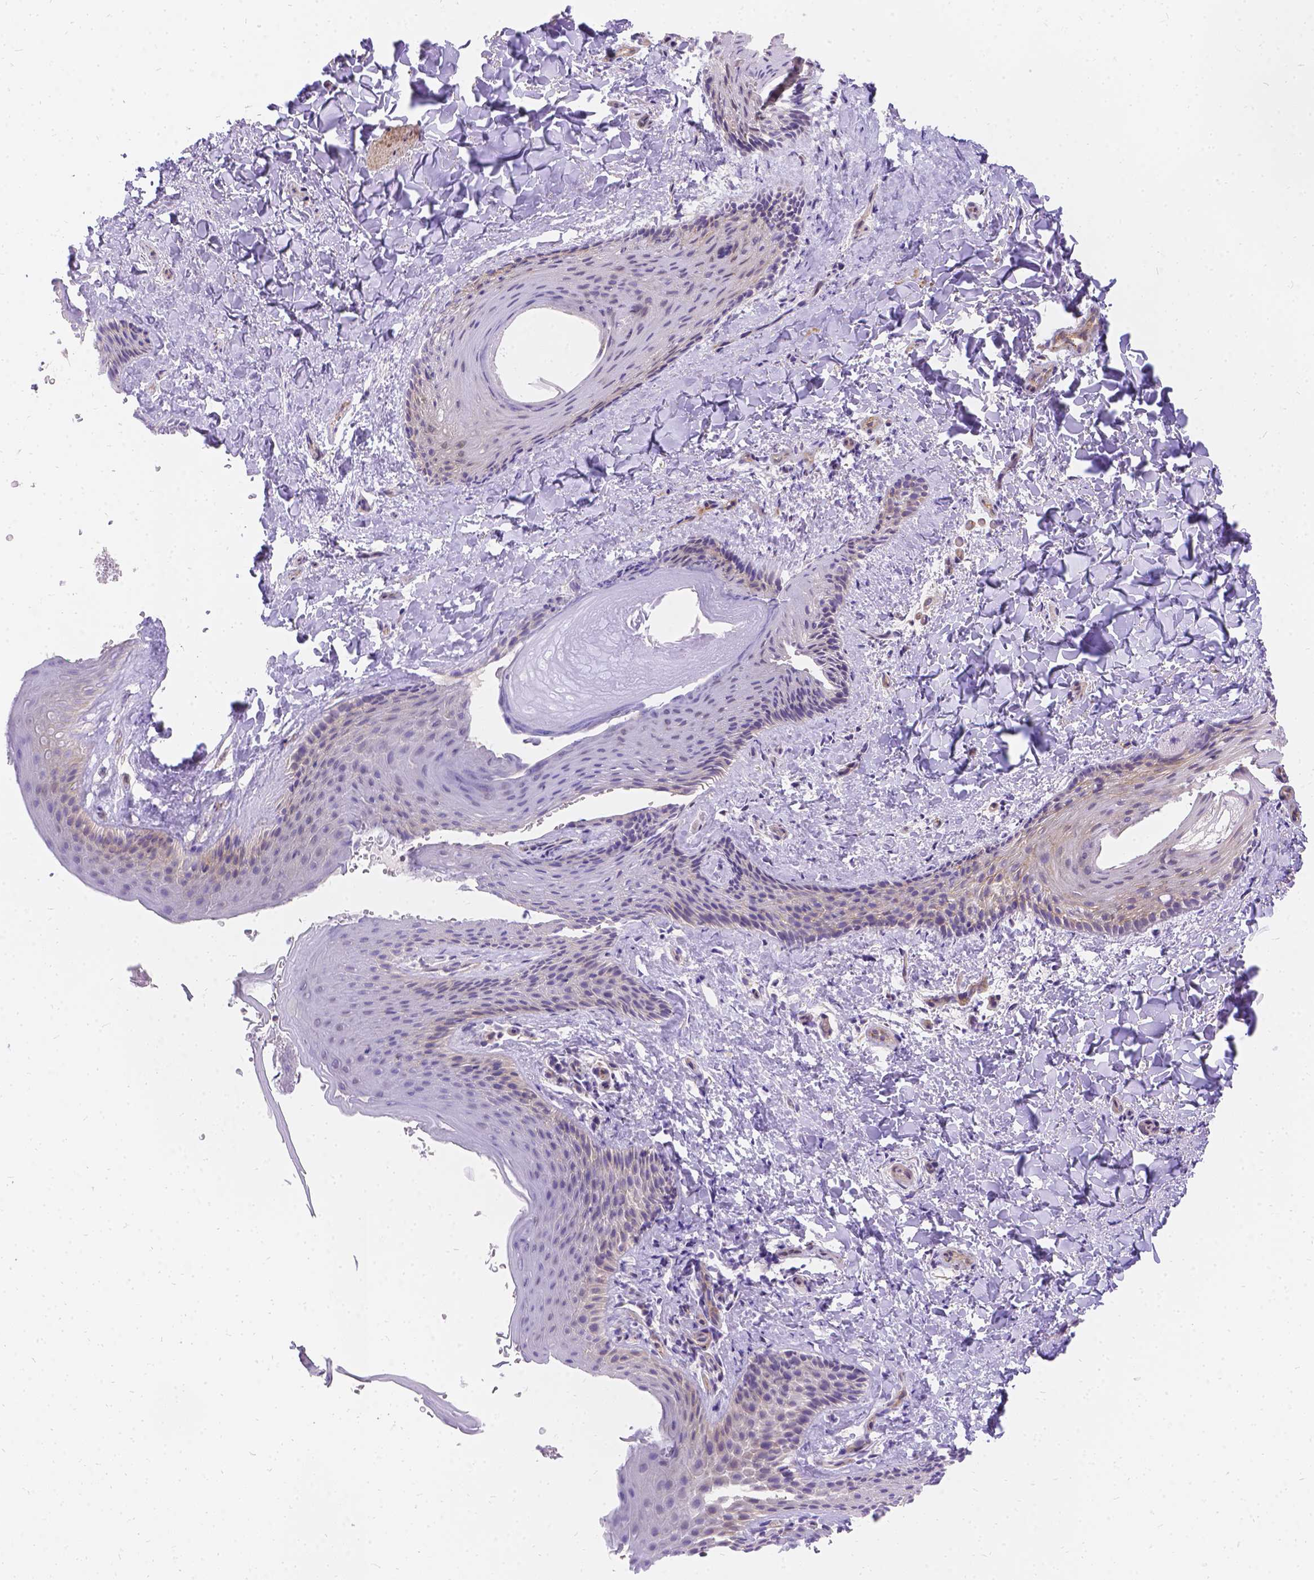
{"staining": {"intensity": "negative", "quantity": "none", "location": "none"}, "tissue": "skin", "cell_type": "Epidermal cells", "image_type": "normal", "snomed": [{"axis": "morphology", "description": "Normal tissue, NOS"}, {"axis": "topography", "description": "Anal"}], "caption": "Skin was stained to show a protein in brown. There is no significant positivity in epidermal cells. Brightfield microscopy of IHC stained with DAB (brown) and hematoxylin (blue), captured at high magnification.", "gene": "PALS1", "patient": {"sex": "male", "age": 36}}